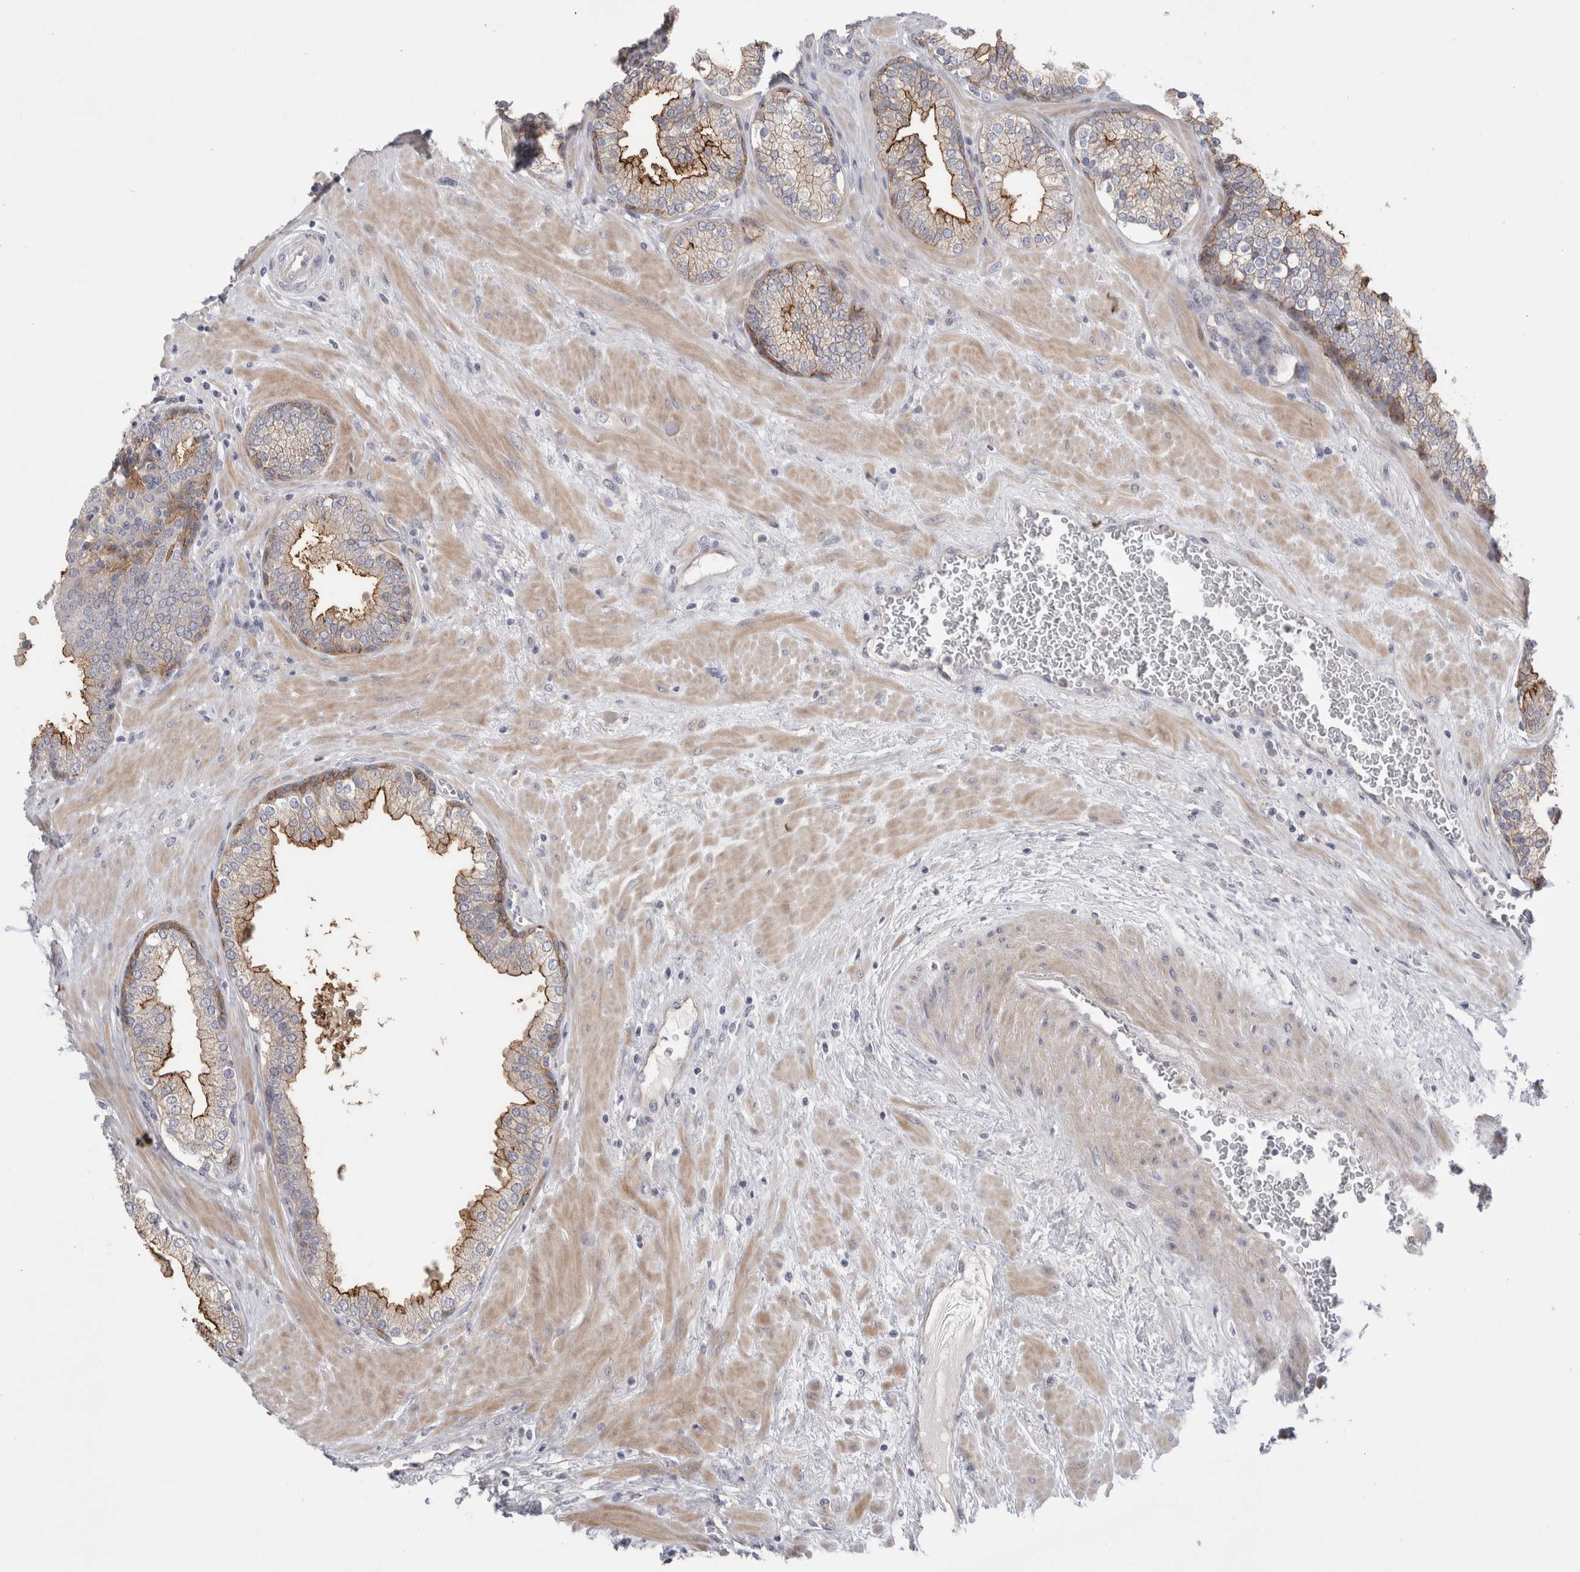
{"staining": {"intensity": "moderate", "quantity": "25%-75%", "location": "cytoplasmic/membranous"}, "tissue": "prostate", "cell_type": "Glandular cells", "image_type": "normal", "snomed": [{"axis": "morphology", "description": "Normal tissue, NOS"}, {"axis": "topography", "description": "Prostate"}], "caption": "Protein expression analysis of normal prostate exhibits moderate cytoplasmic/membranous staining in approximately 25%-75% of glandular cells. (IHC, brightfield microscopy, high magnification).", "gene": "VANGL1", "patient": {"sex": "male", "age": 51}}